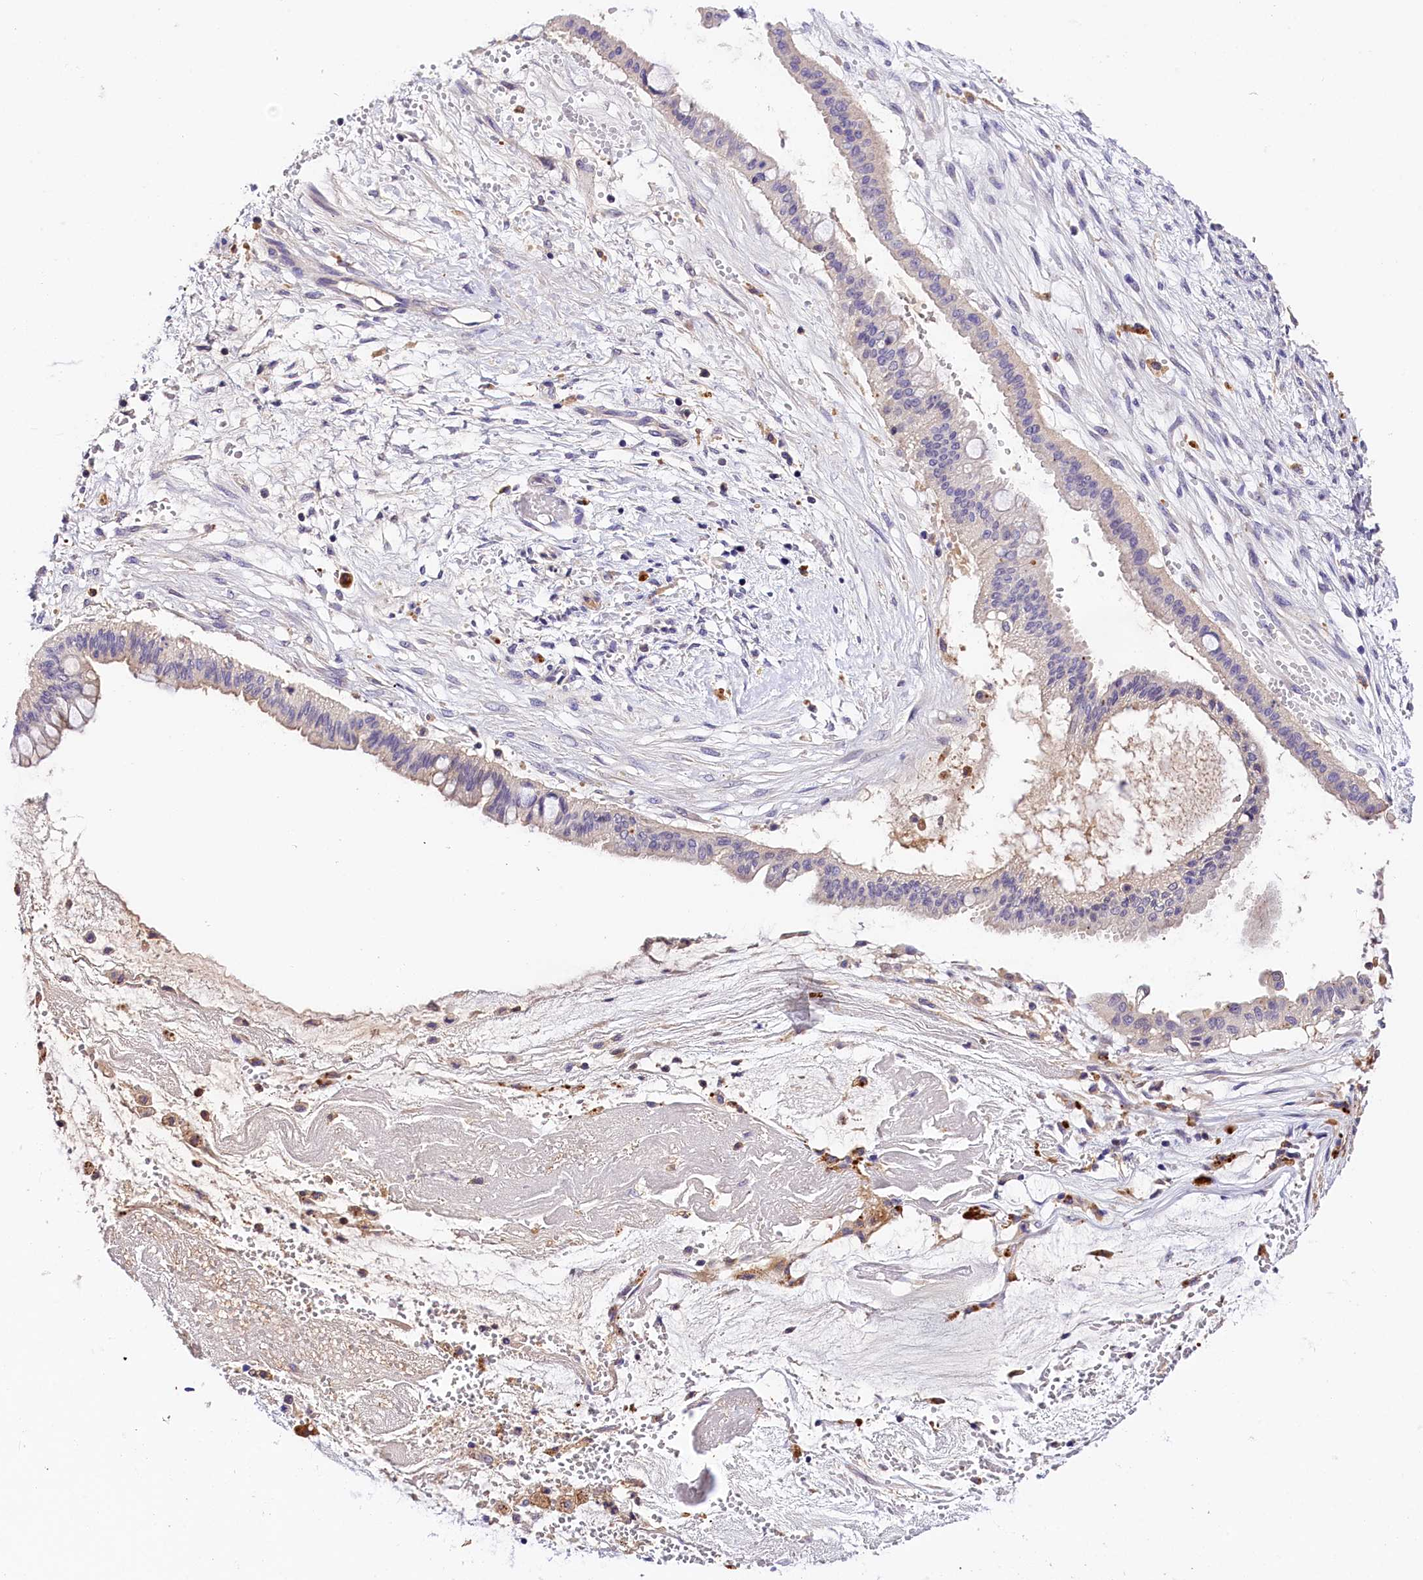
{"staining": {"intensity": "negative", "quantity": "none", "location": "none"}, "tissue": "ovarian cancer", "cell_type": "Tumor cells", "image_type": "cancer", "snomed": [{"axis": "morphology", "description": "Cystadenocarcinoma, mucinous, NOS"}, {"axis": "topography", "description": "Ovary"}], "caption": "This is an IHC image of human ovarian cancer. There is no positivity in tumor cells.", "gene": "ARMC6", "patient": {"sex": "female", "age": 73}}